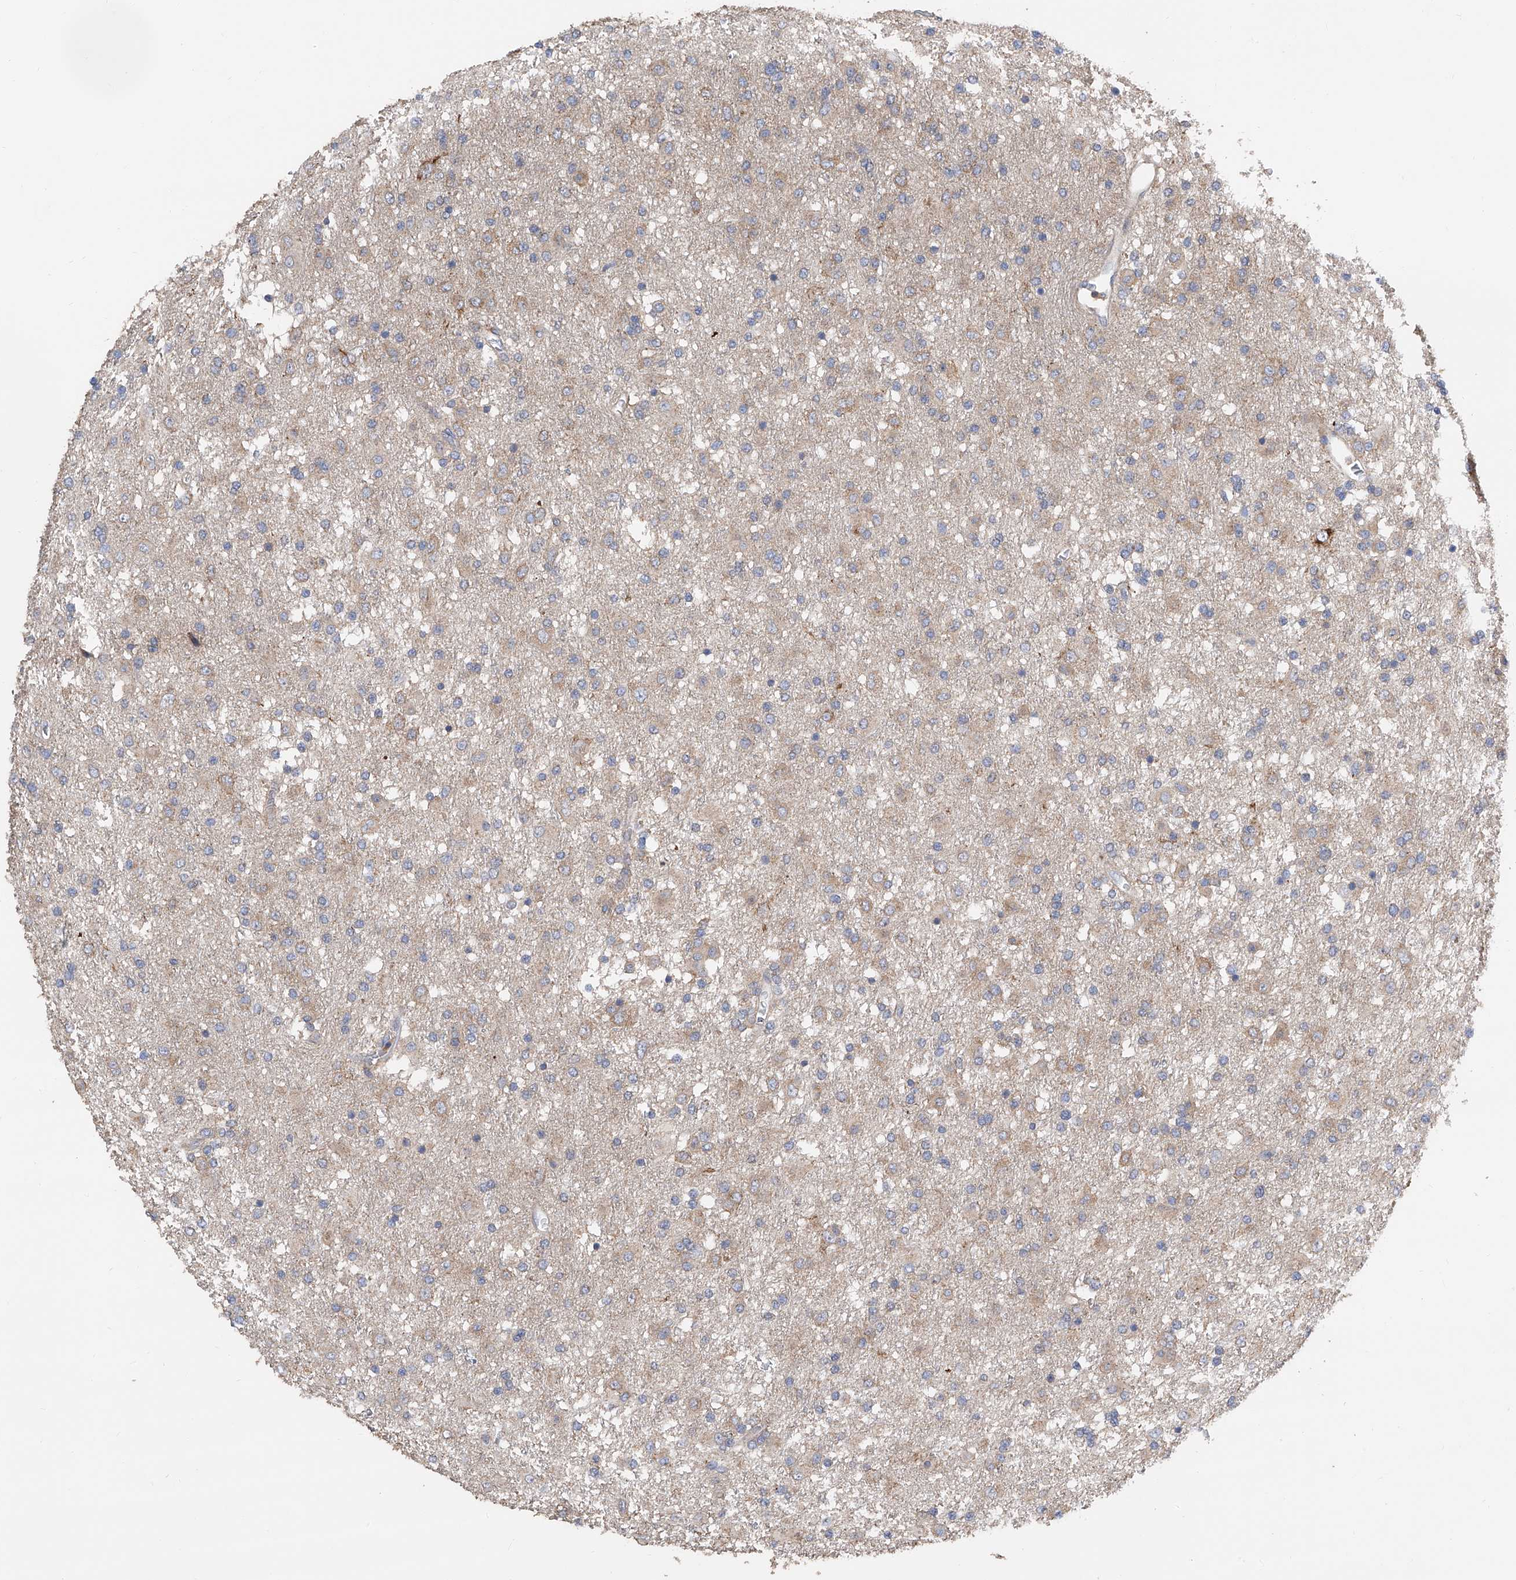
{"staining": {"intensity": "moderate", "quantity": "<25%", "location": "cytoplasmic/membranous"}, "tissue": "glioma", "cell_type": "Tumor cells", "image_type": "cancer", "snomed": [{"axis": "morphology", "description": "Glioma, malignant, Low grade"}, {"axis": "topography", "description": "Brain"}], "caption": "Human malignant glioma (low-grade) stained for a protein (brown) reveals moderate cytoplasmic/membranous positive staining in about <25% of tumor cells.", "gene": "PTK2", "patient": {"sex": "male", "age": 65}}